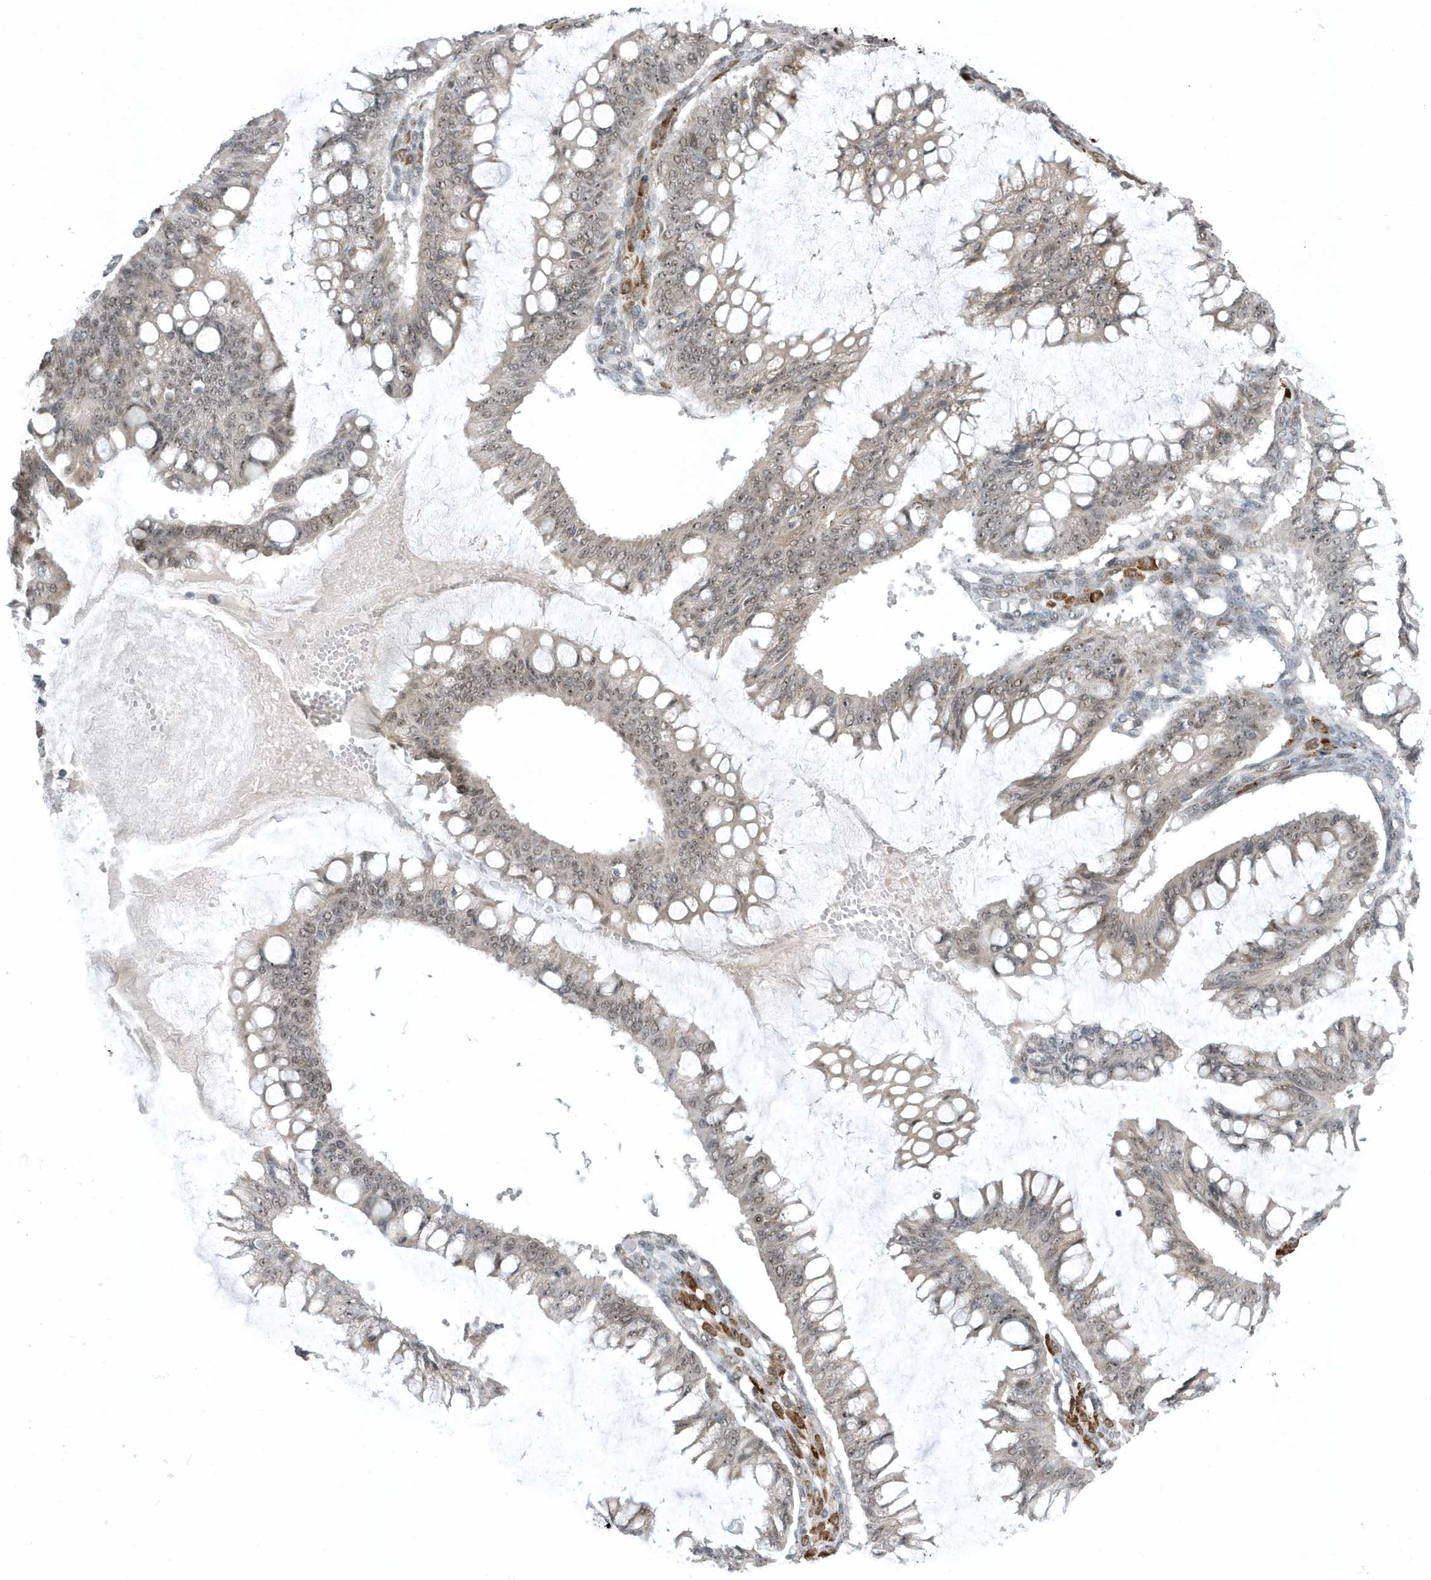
{"staining": {"intensity": "moderate", "quantity": "25%-75%", "location": "nuclear"}, "tissue": "ovarian cancer", "cell_type": "Tumor cells", "image_type": "cancer", "snomed": [{"axis": "morphology", "description": "Cystadenocarcinoma, mucinous, NOS"}, {"axis": "topography", "description": "Ovary"}], "caption": "The photomicrograph exhibits immunohistochemical staining of ovarian cancer. There is moderate nuclear staining is present in approximately 25%-75% of tumor cells.", "gene": "ZNF740", "patient": {"sex": "female", "age": 73}}